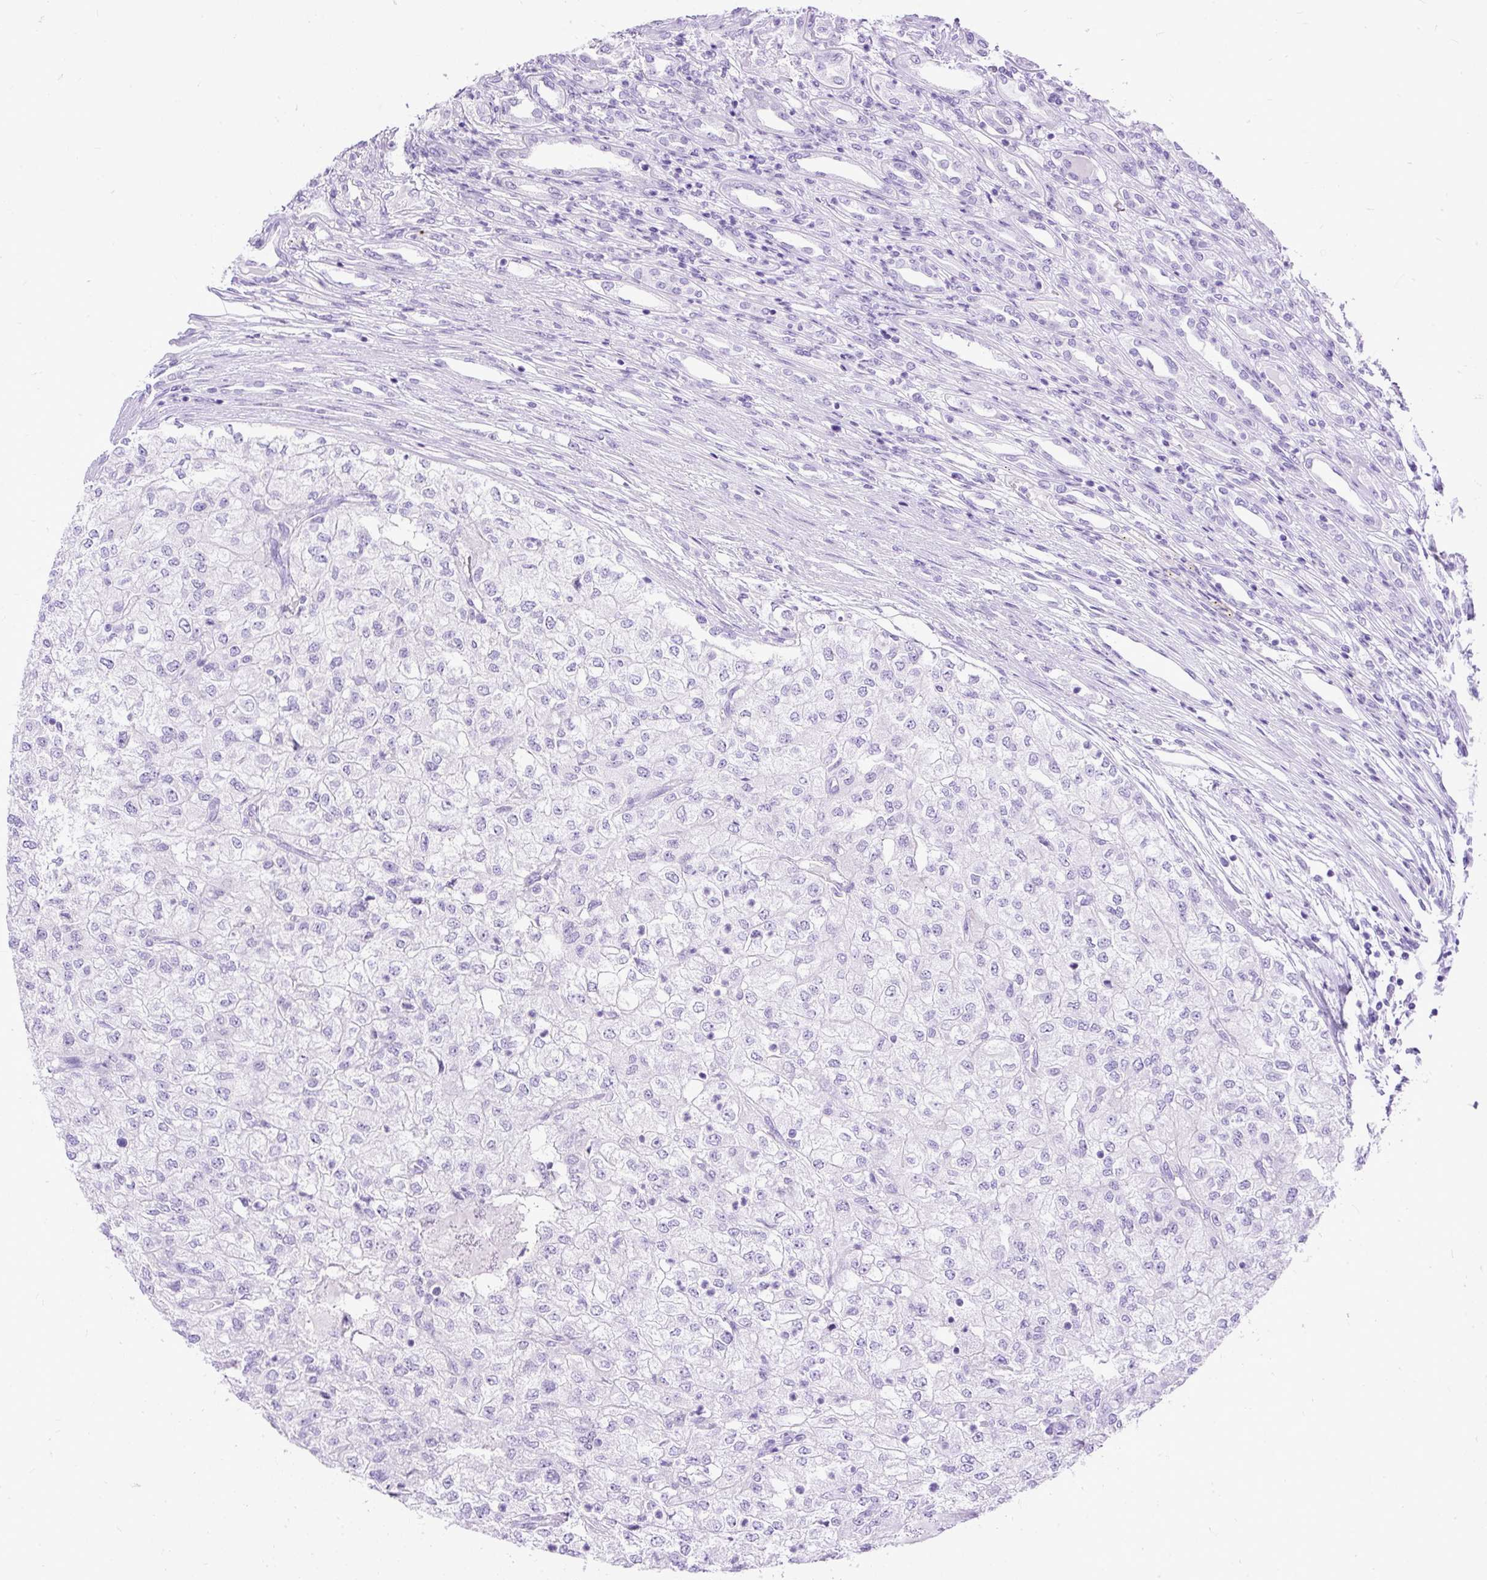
{"staining": {"intensity": "negative", "quantity": "none", "location": "none"}, "tissue": "renal cancer", "cell_type": "Tumor cells", "image_type": "cancer", "snomed": [{"axis": "morphology", "description": "Adenocarcinoma, NOS"}, {"axis": "topography", "description": "Kidney"}], "caption": "This image is of renal cancer stained with IHC to label a protein in brown with the nuclei are counter-stained blue. There is no positivity in tumor cells.", "gene": "HEY1", "patient": {"sex": "female", "age": 54}}